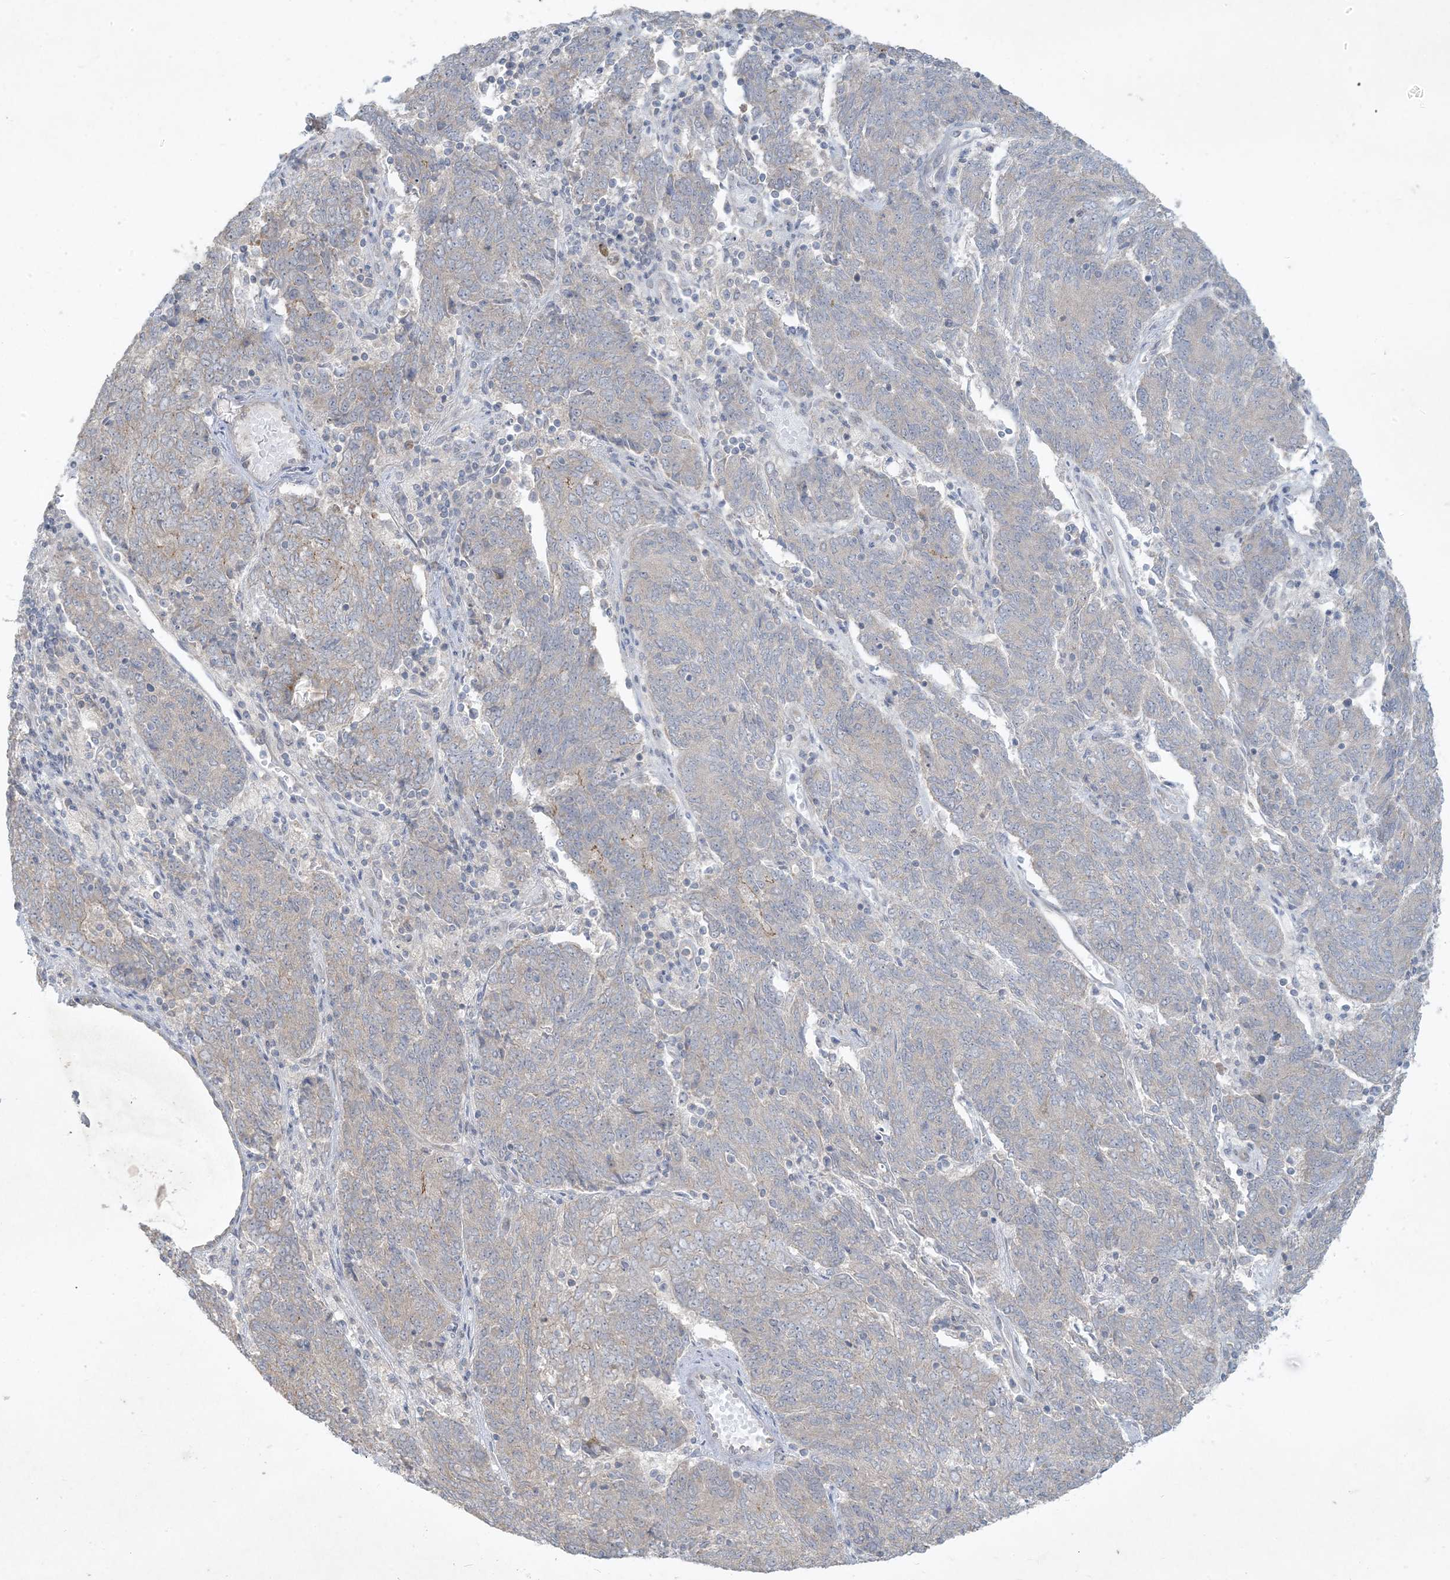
{"staining": {"intensity": "negative", "quantity": "none", "location": "none"}, "tissue": "endometrial cancer", "cell_type": "Tumor cells", "image_type": "cancer", "snomed": [{"axis": "morphology", "description": "Adenocarcinoma, NOS"}, {"axis": "topography", "description": "Endometrium"}], "caption": "An immunohistochemistry image of endometrial cancer (adenocarcinoma) is shown. There is no staining in tumor cells of endometrial cancer (adenocarcinoma).", "gene": "BCORL1", "patient": {"sex": "female", "age": 80}}